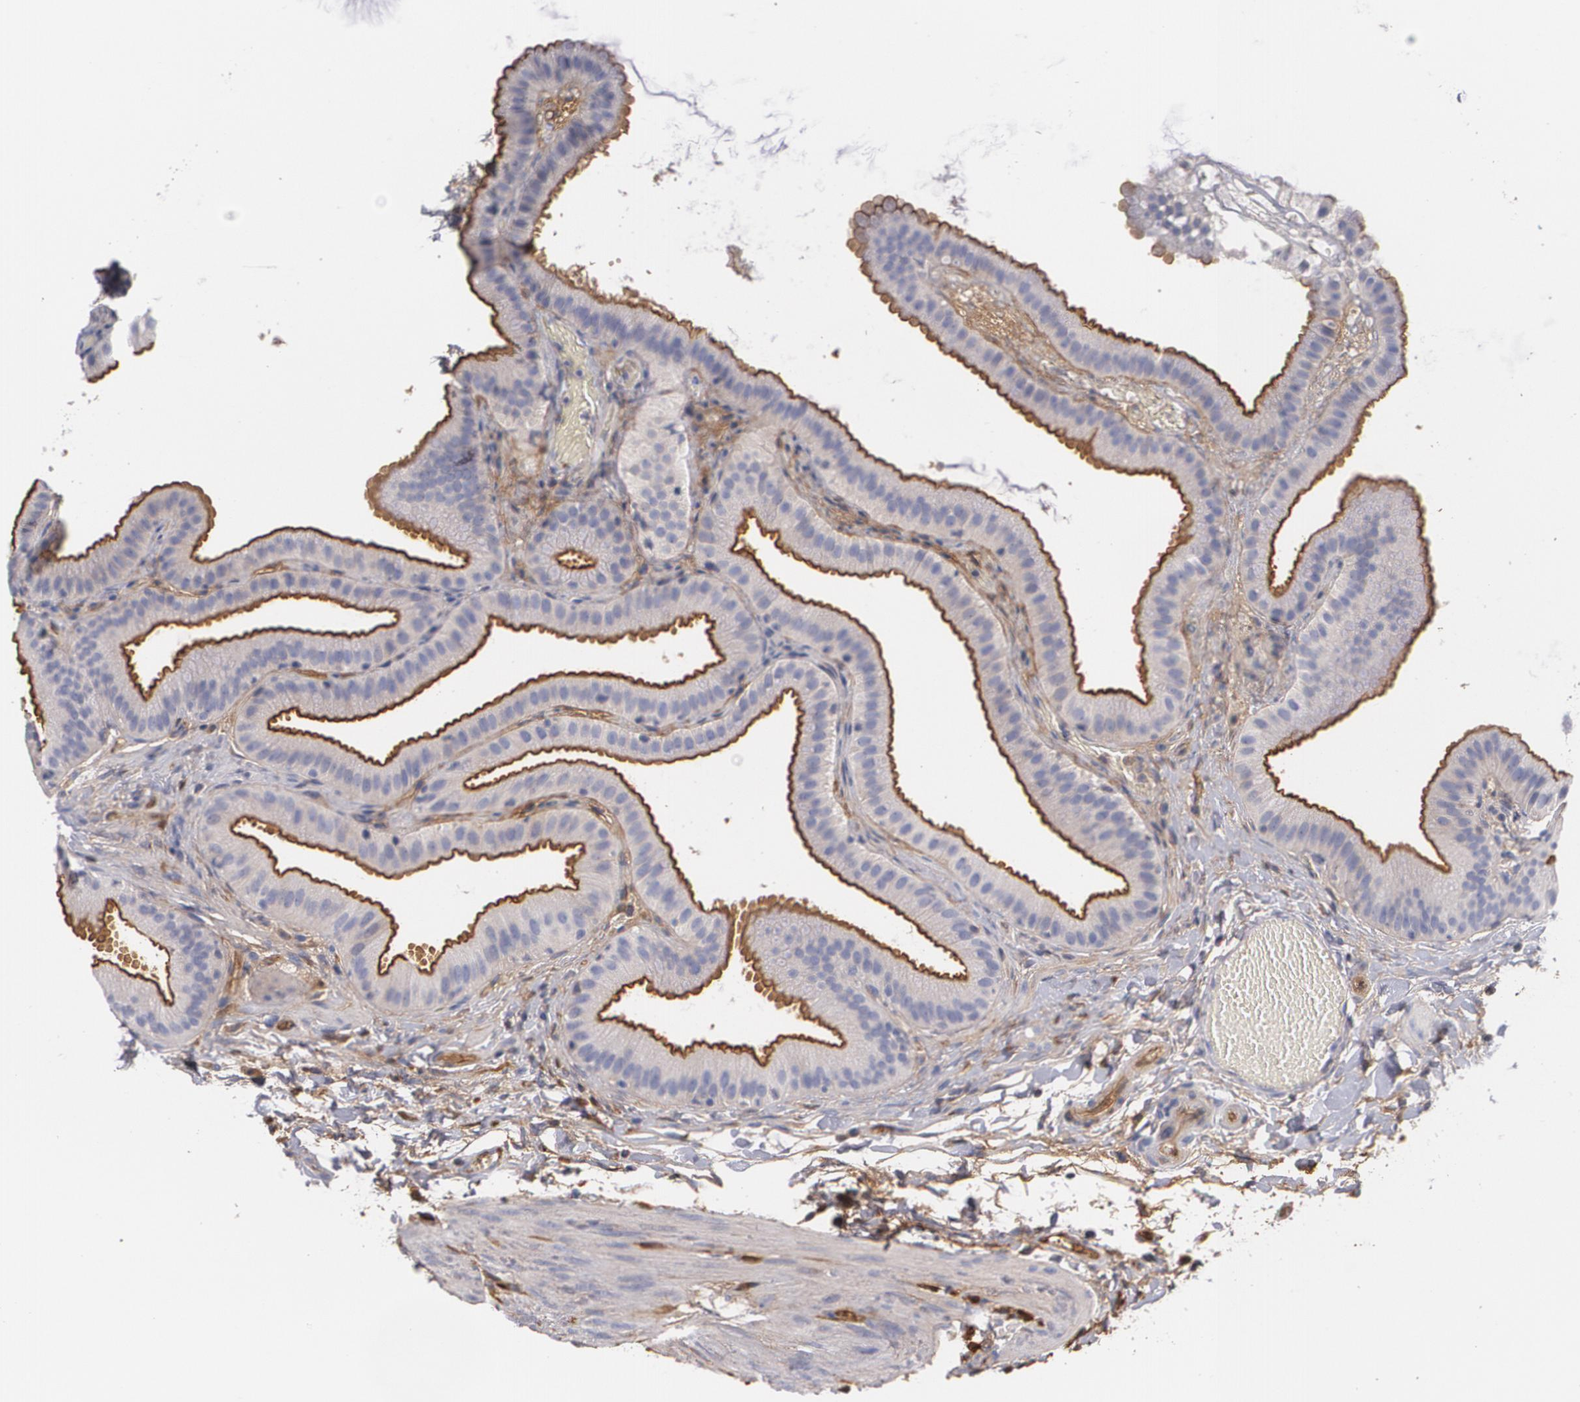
{"staining": {"intensity": "negative", "quantity": "none", "location": "none"}, "tissue": "gallbladder", "cell_type": "Glandular cells", "image_type": "normal", "snomed": [{"axis": "morphology", "description": "Normal tissue, NOS"}, {"axis": "topography", "description": "Gallbladder"}], "caption": "Micrograph shows no significant protein positivity in glandular cells of normal gallbladder.", "gene": "FBLN1", "patient": {"sex": "female", "age": 63}}